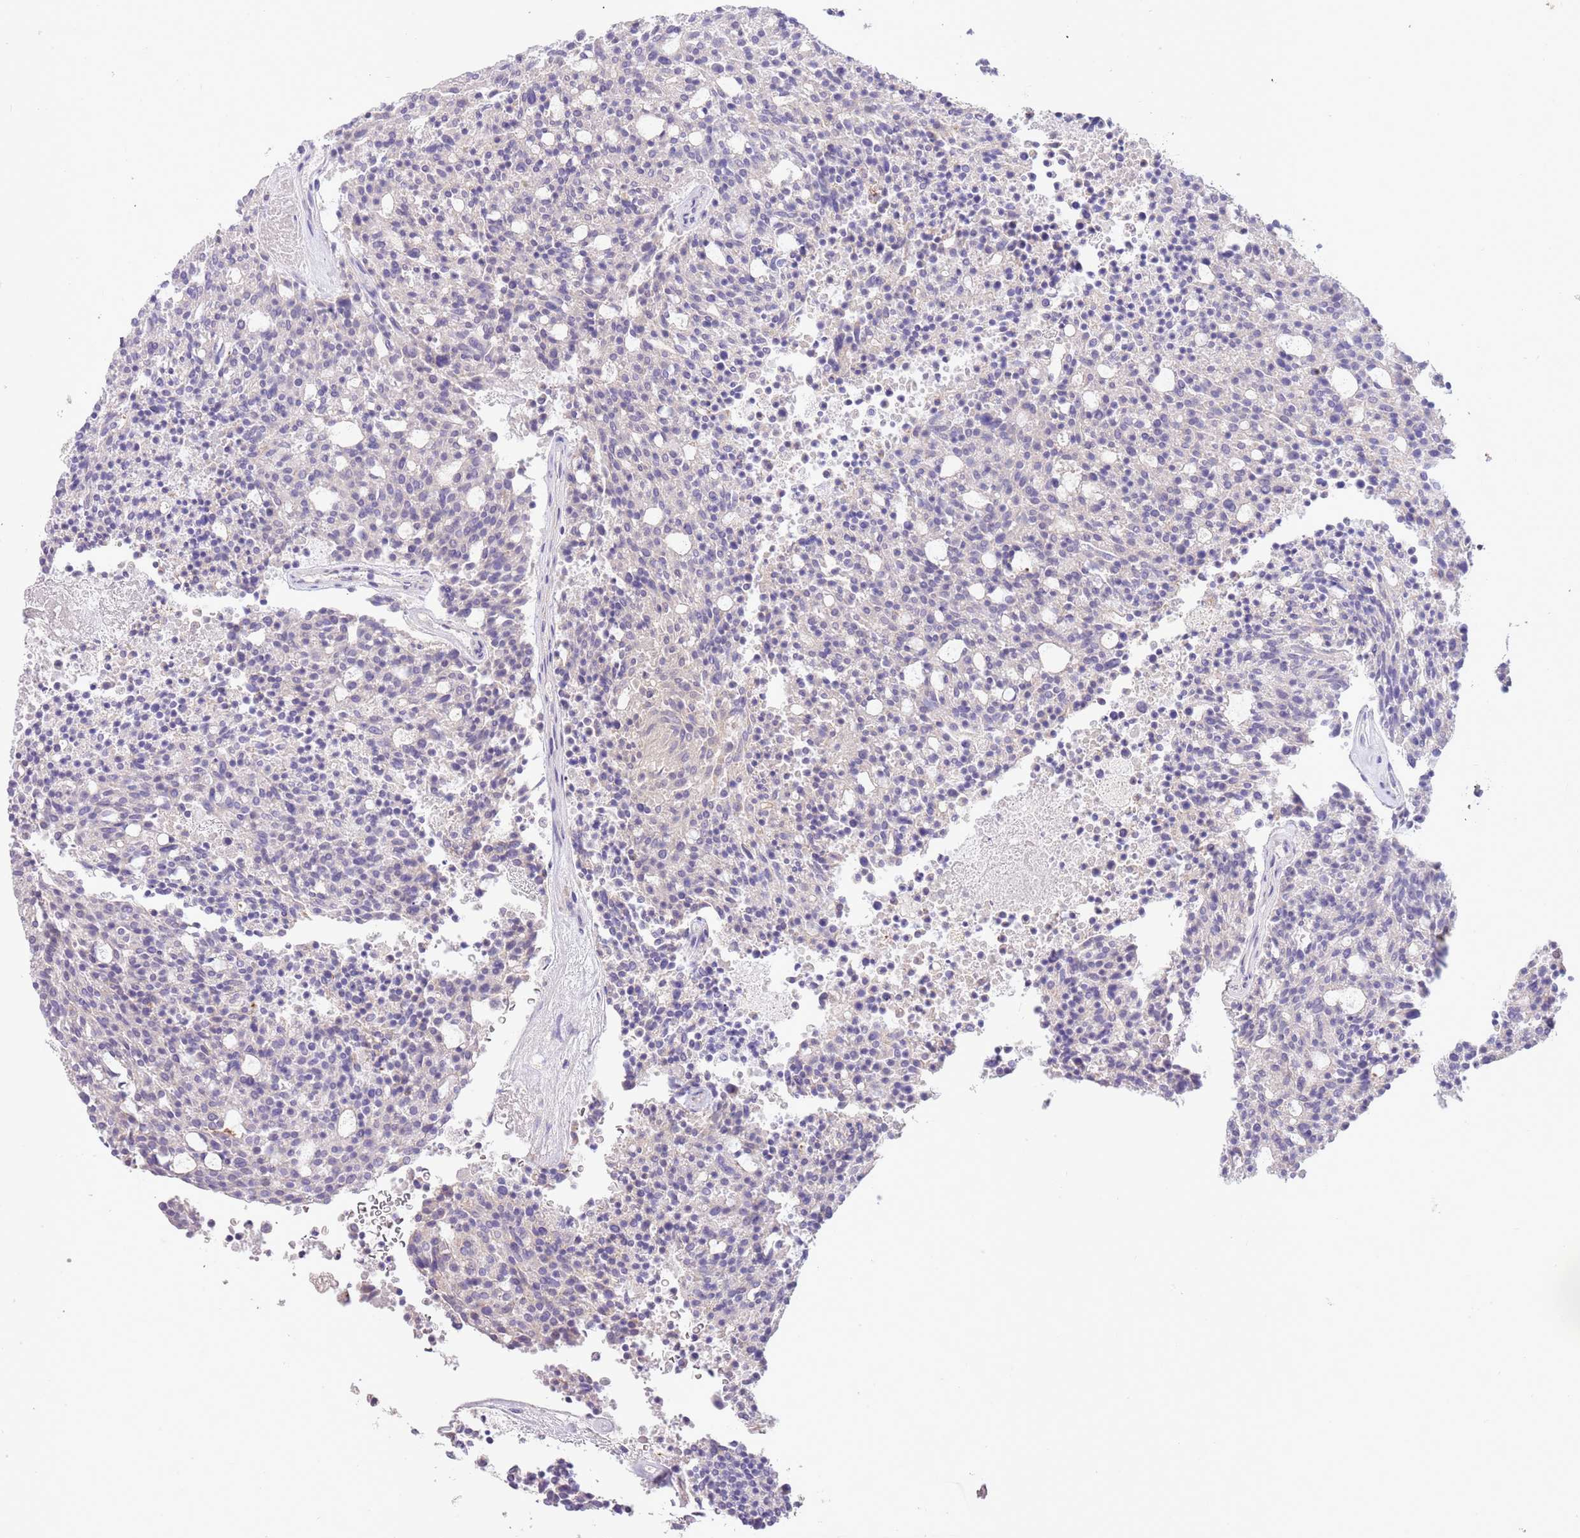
{"staining": {"intensity": "negative", "quantity": "none", "location": "none"}, "tissue": "carcinoid", "cell_type": "Tumor cells", "image_type": "cancer", "snomed": [{"axis": "morphology", "description": "Carcinoid, malignant, NOS"}, {"axis": "topography", "description": "Pancreas"}], "caption": "Carcinoid (malignant) was stained to show a protein in brown. There is no significant expression in tumor cells.", "gene": "ABHD17A", "patient": {"sex": "female", "age": 54}}